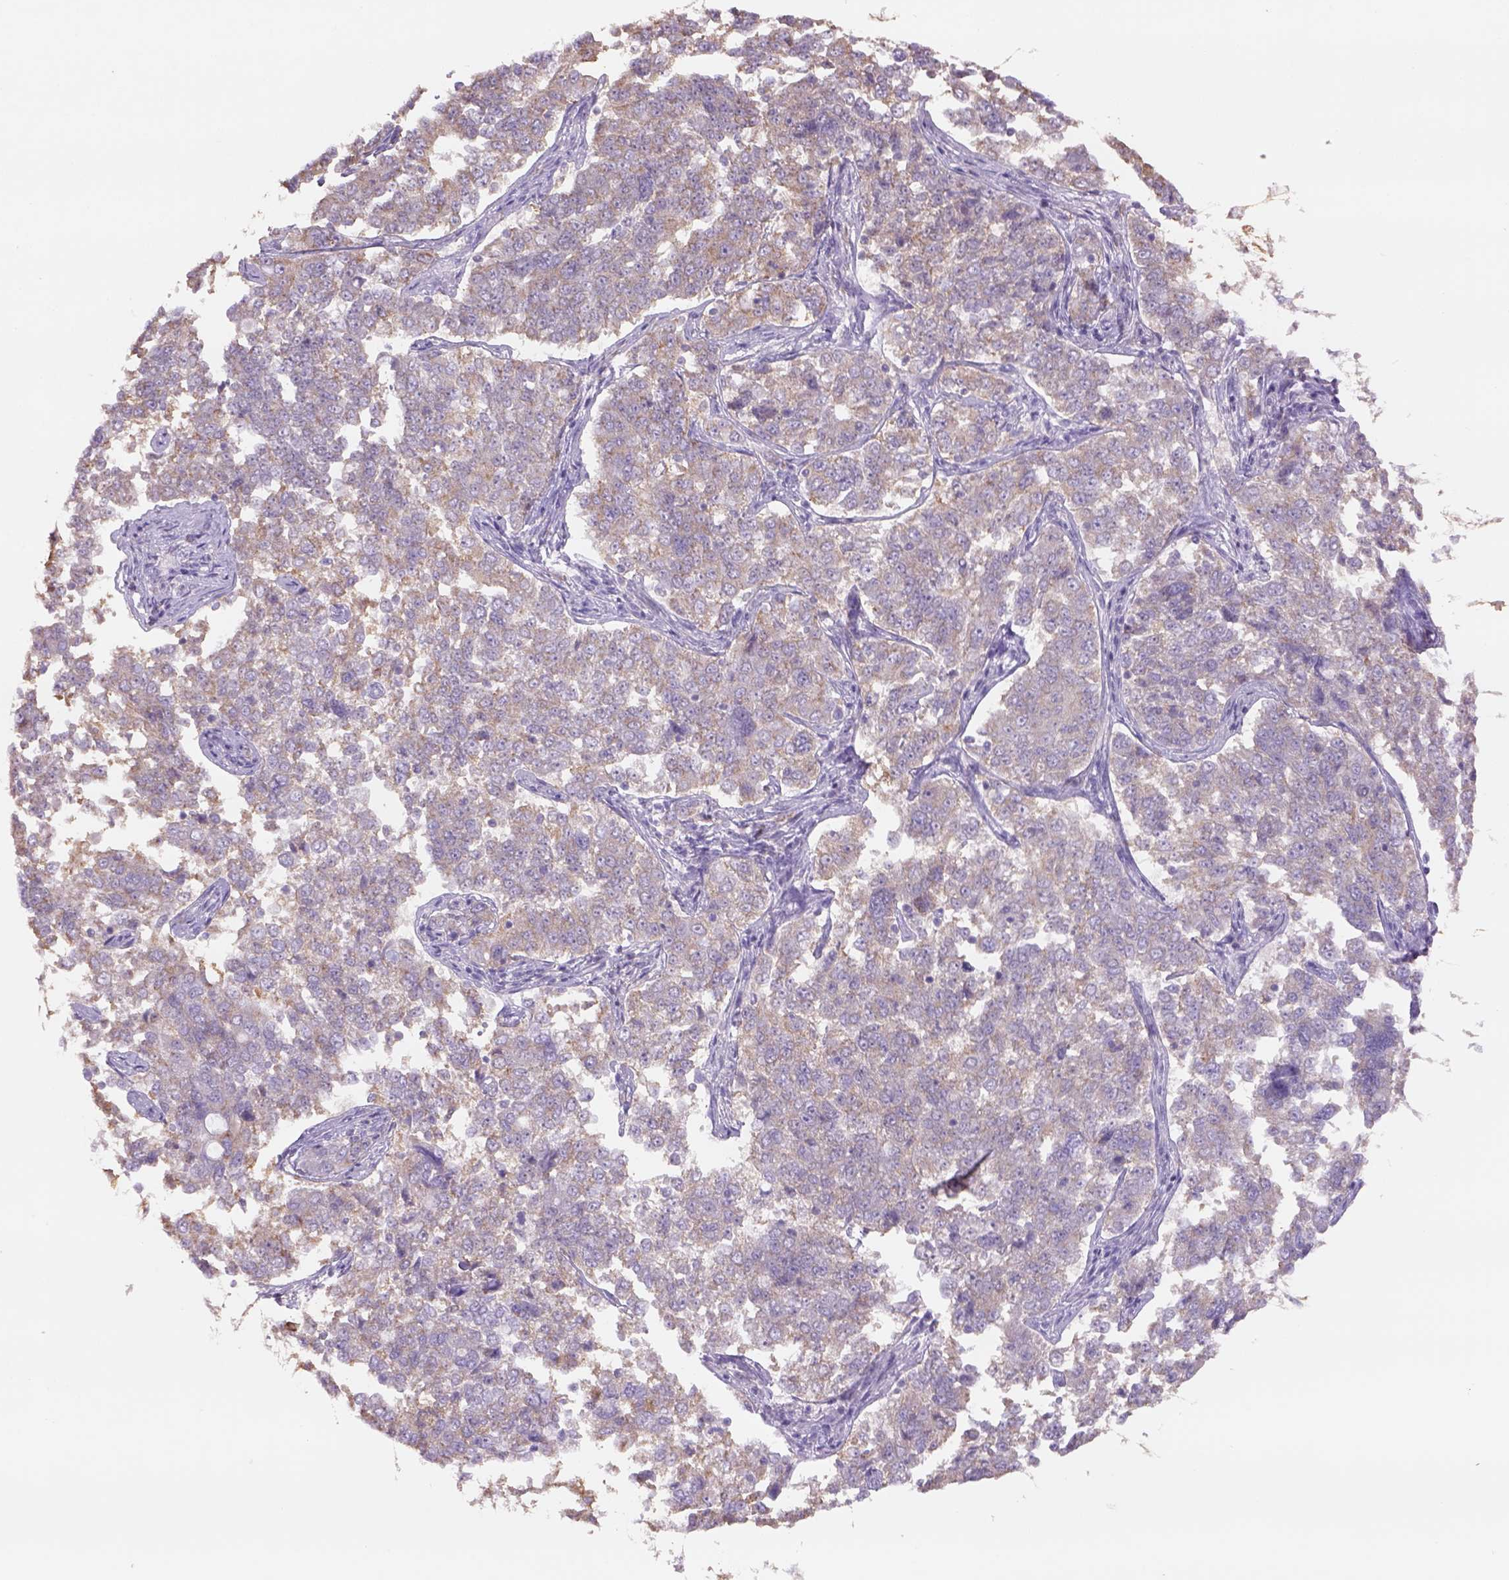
{"staining": {"intensity": "weak", "quantity": ">75%", "location": "cytoplasmic/membranous"}, "tissue": "endometrial cancer", "cell_type": "Tumor cells", "image_type": "cancer", "snomed": [{"axis": "morphology", "description": "Adenocarcinoma, NOS"}, {"axis": "topography", "description": "Endometrium"}], "caption": "Immunohistochemistry (IHC) micrograph of endometrial cancer (adenocarcinoma) stained for a protein (brown), which reveals low levels of weak cytoplasmic/membranous expression in approximately >75% of tumor cells.", "gene": "NAALAD2", "patient": {"sex": "female", "age": 43}}